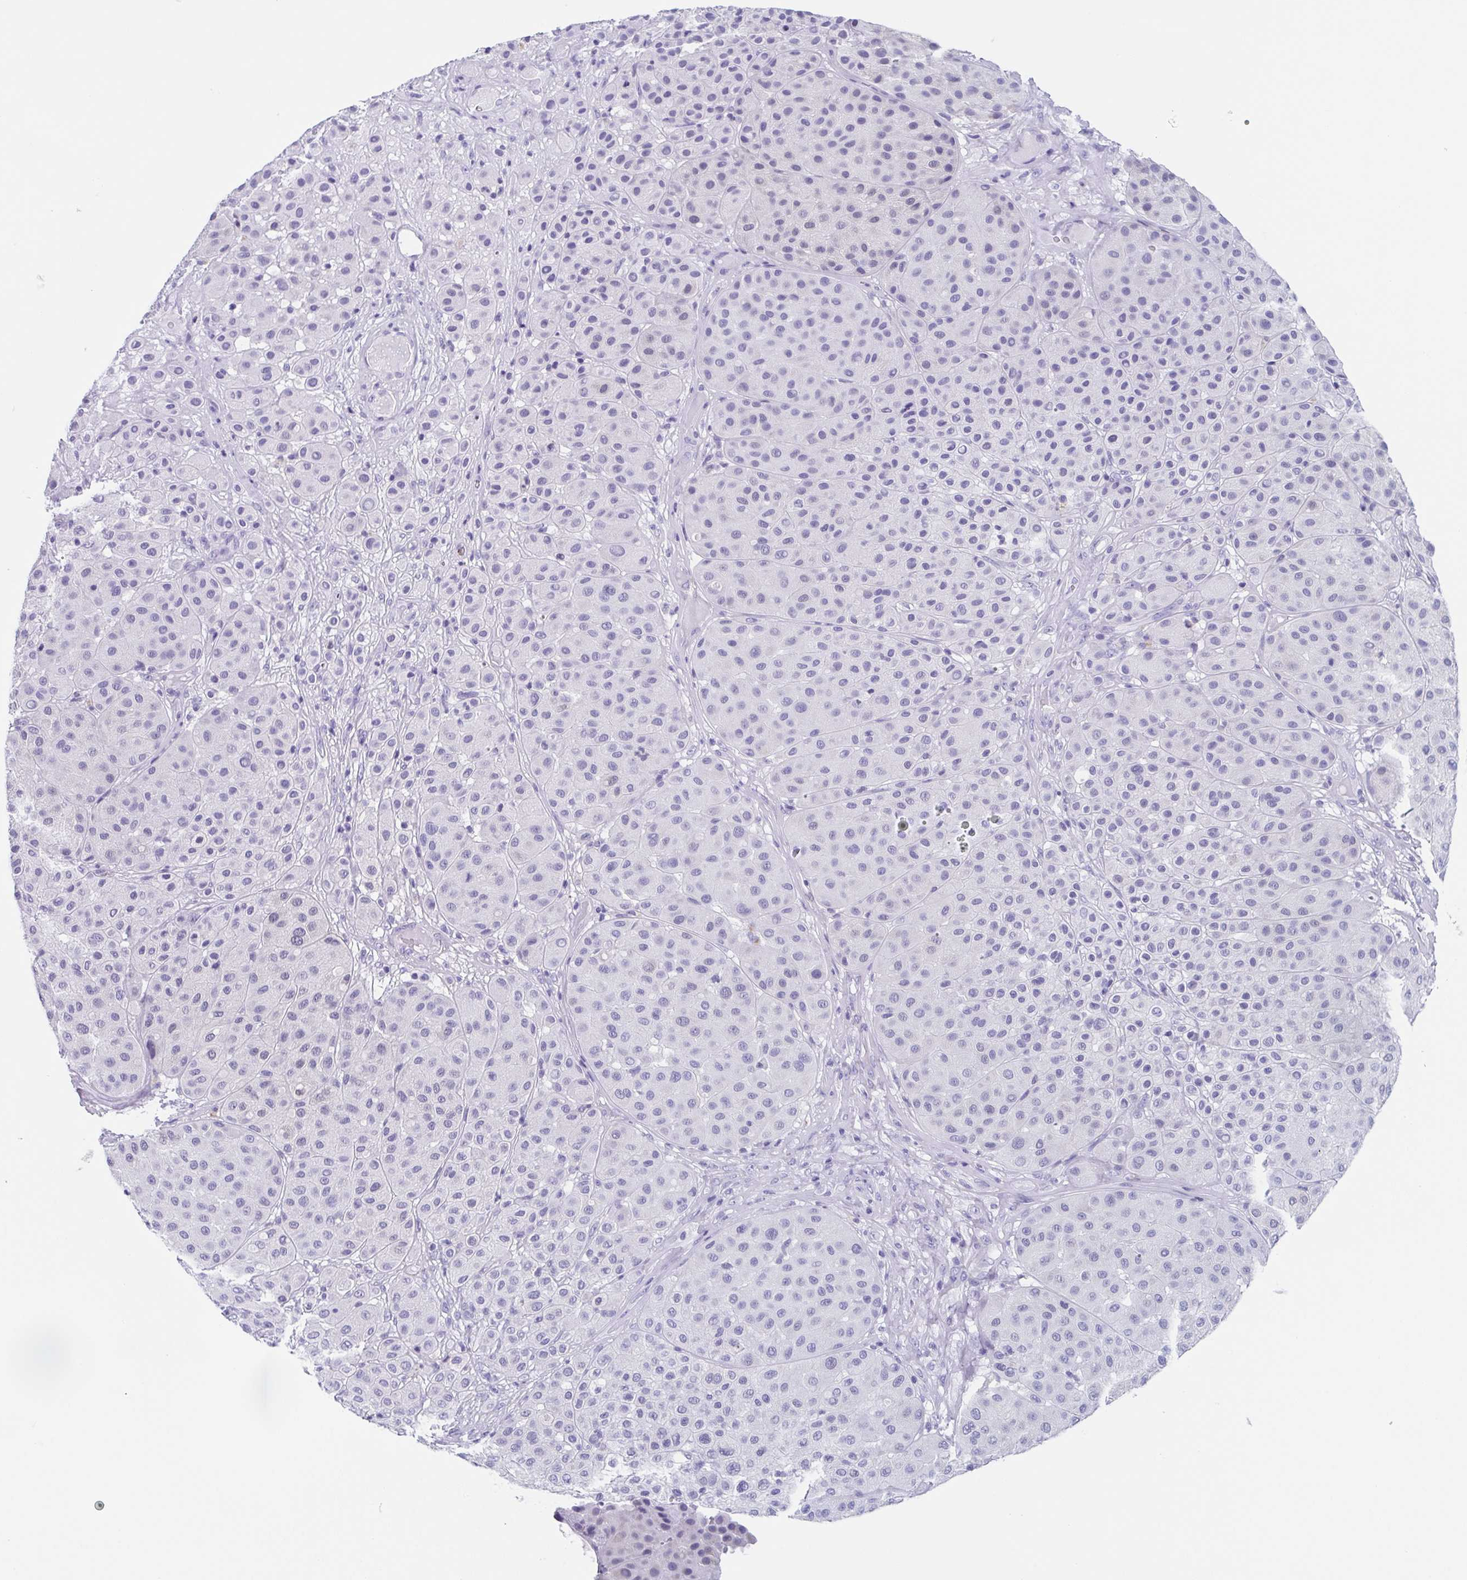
{"staining": {"intensity": "negative", "quantity": "none", "location": "none"}, "tissue": "melanoma", "cell_type": "Tumor cells", "image_type": "cancer", "snomed": [{"axis": "morphology", "description": "Malignant melanoma, Metastatic site"}, {"axis": "topography", "description": "Smooth muscle"}], "caption": "Malignant melanoma (metastatic site) was stained to show a protein in brown. There is no significant staining in tumor cells.", "gene": "LYRM2", "patient": {"sex": "male", "age": 41}}